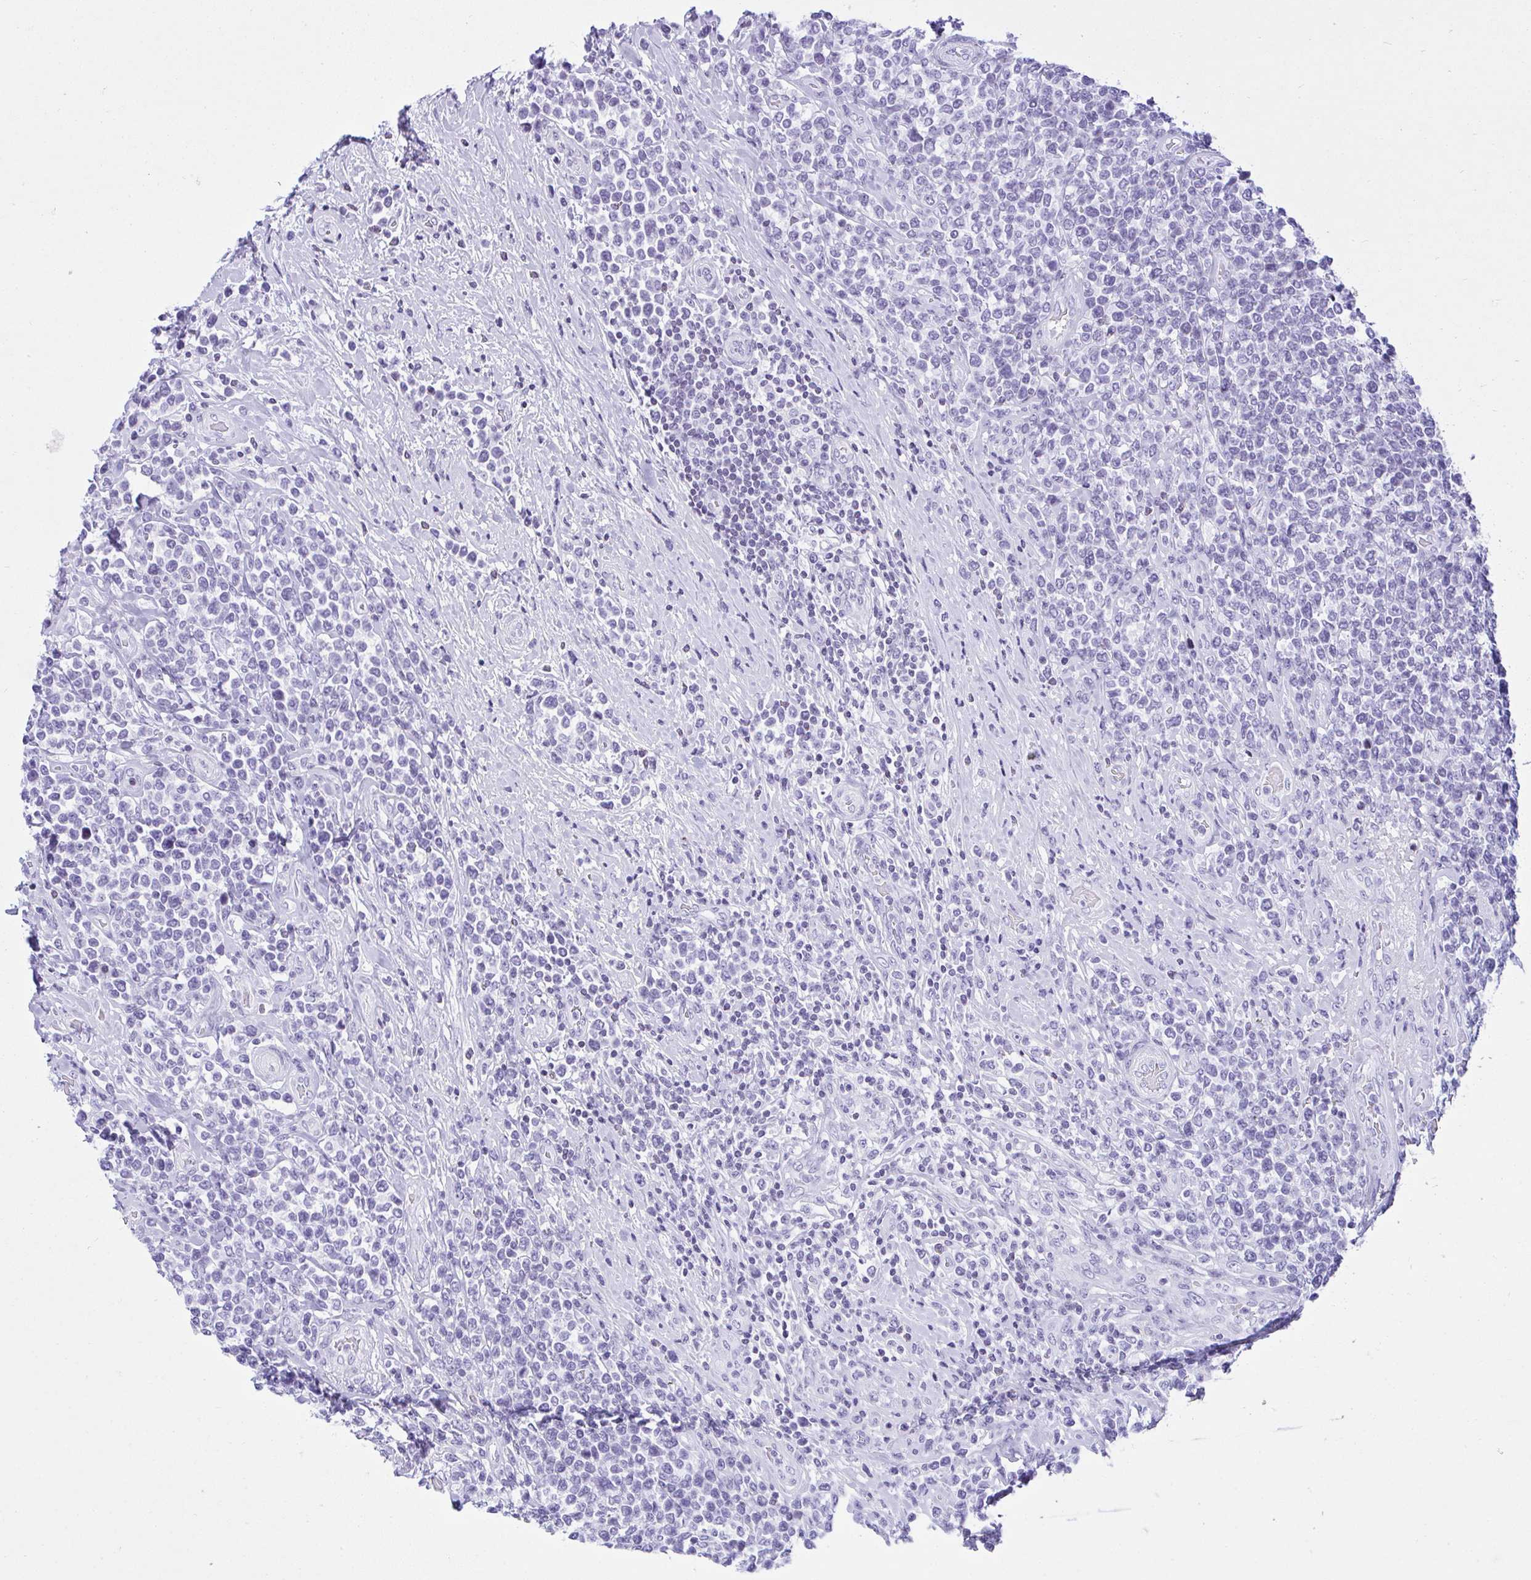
{"staining": {"intensity": "negative", "quantity": "none", "location": "none"}, "tissue": "lymphoma", "cell_type": "Tumor cells", "image_type": "cancer", "snomed": [{"axis": "morphology", "description": "Malignant lymphoma, non-Hodgkin's type, High grade"}, {"axis": "topography", "description": "Soft tissue"}], "caption": "Immunohistochemistry (IHC) micrograph of malignant lymphoma, non-Hodgkin's type (high-grade) stained for a protein (brown), which exhibits no expression in tumor cells.", "gene": "KRT27", "patient": {"sex": "female", "age": 56}}